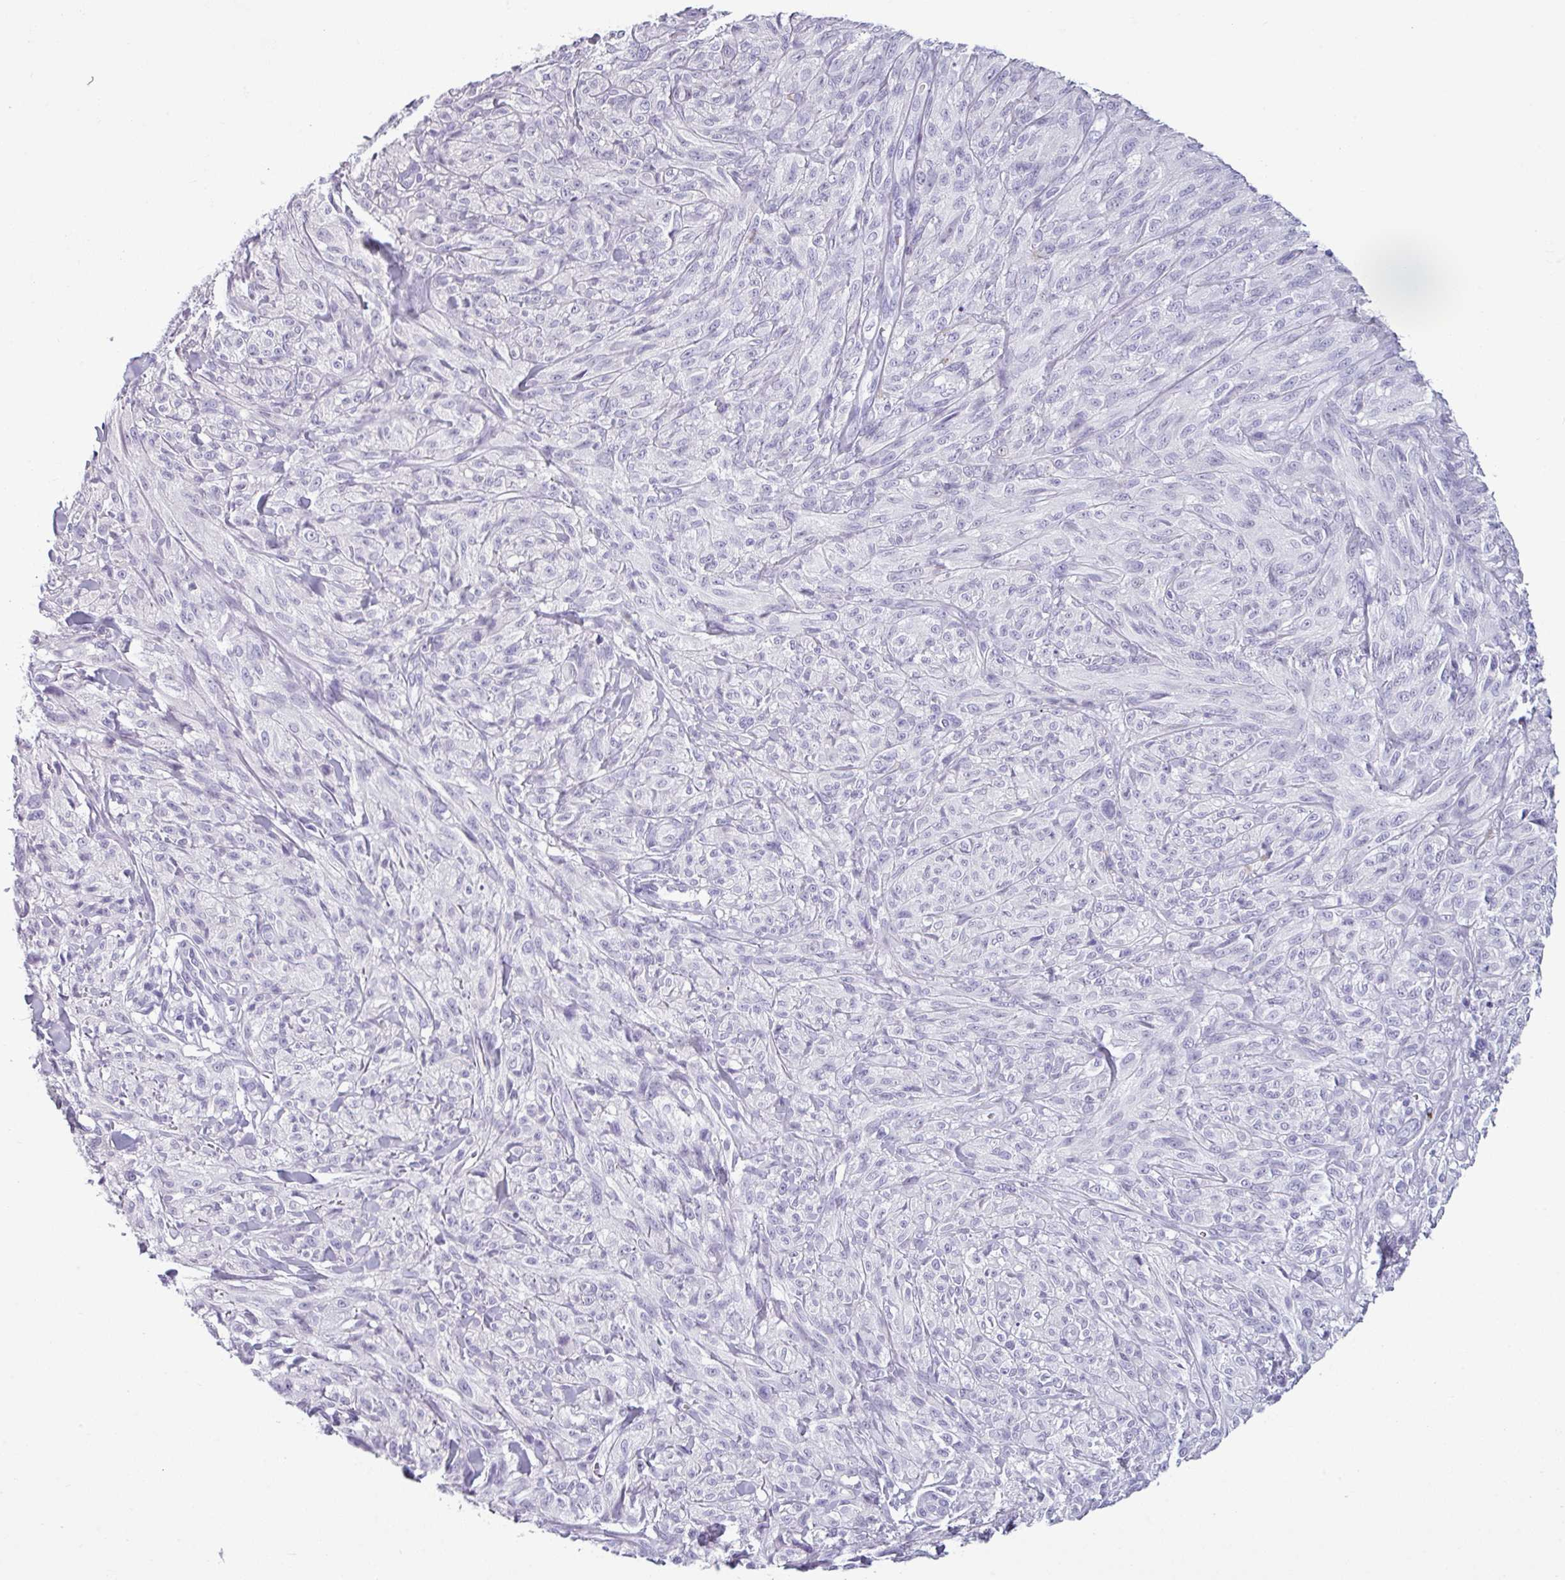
{"staining": {"intensity": "negative", "quantity": "none", "location": "none"}, "tissue": "melanoma", "cell_type": "Tumor cells", "image_type": "cancer", "snomed": [{"axis": "morphology", "description": "Malignant melanoma, NOS"}, {"axis": "topography", "description": "Skin of upper arm"}], "caption": "Tumor cells show no significant positivity in malignant melanoma. (DAB immunohistochemistry (IHC) visualized using brightfield microscopy, high magnification).", "gene": "SRGAP1", "patient": {"sex": "female", "age": 65}}